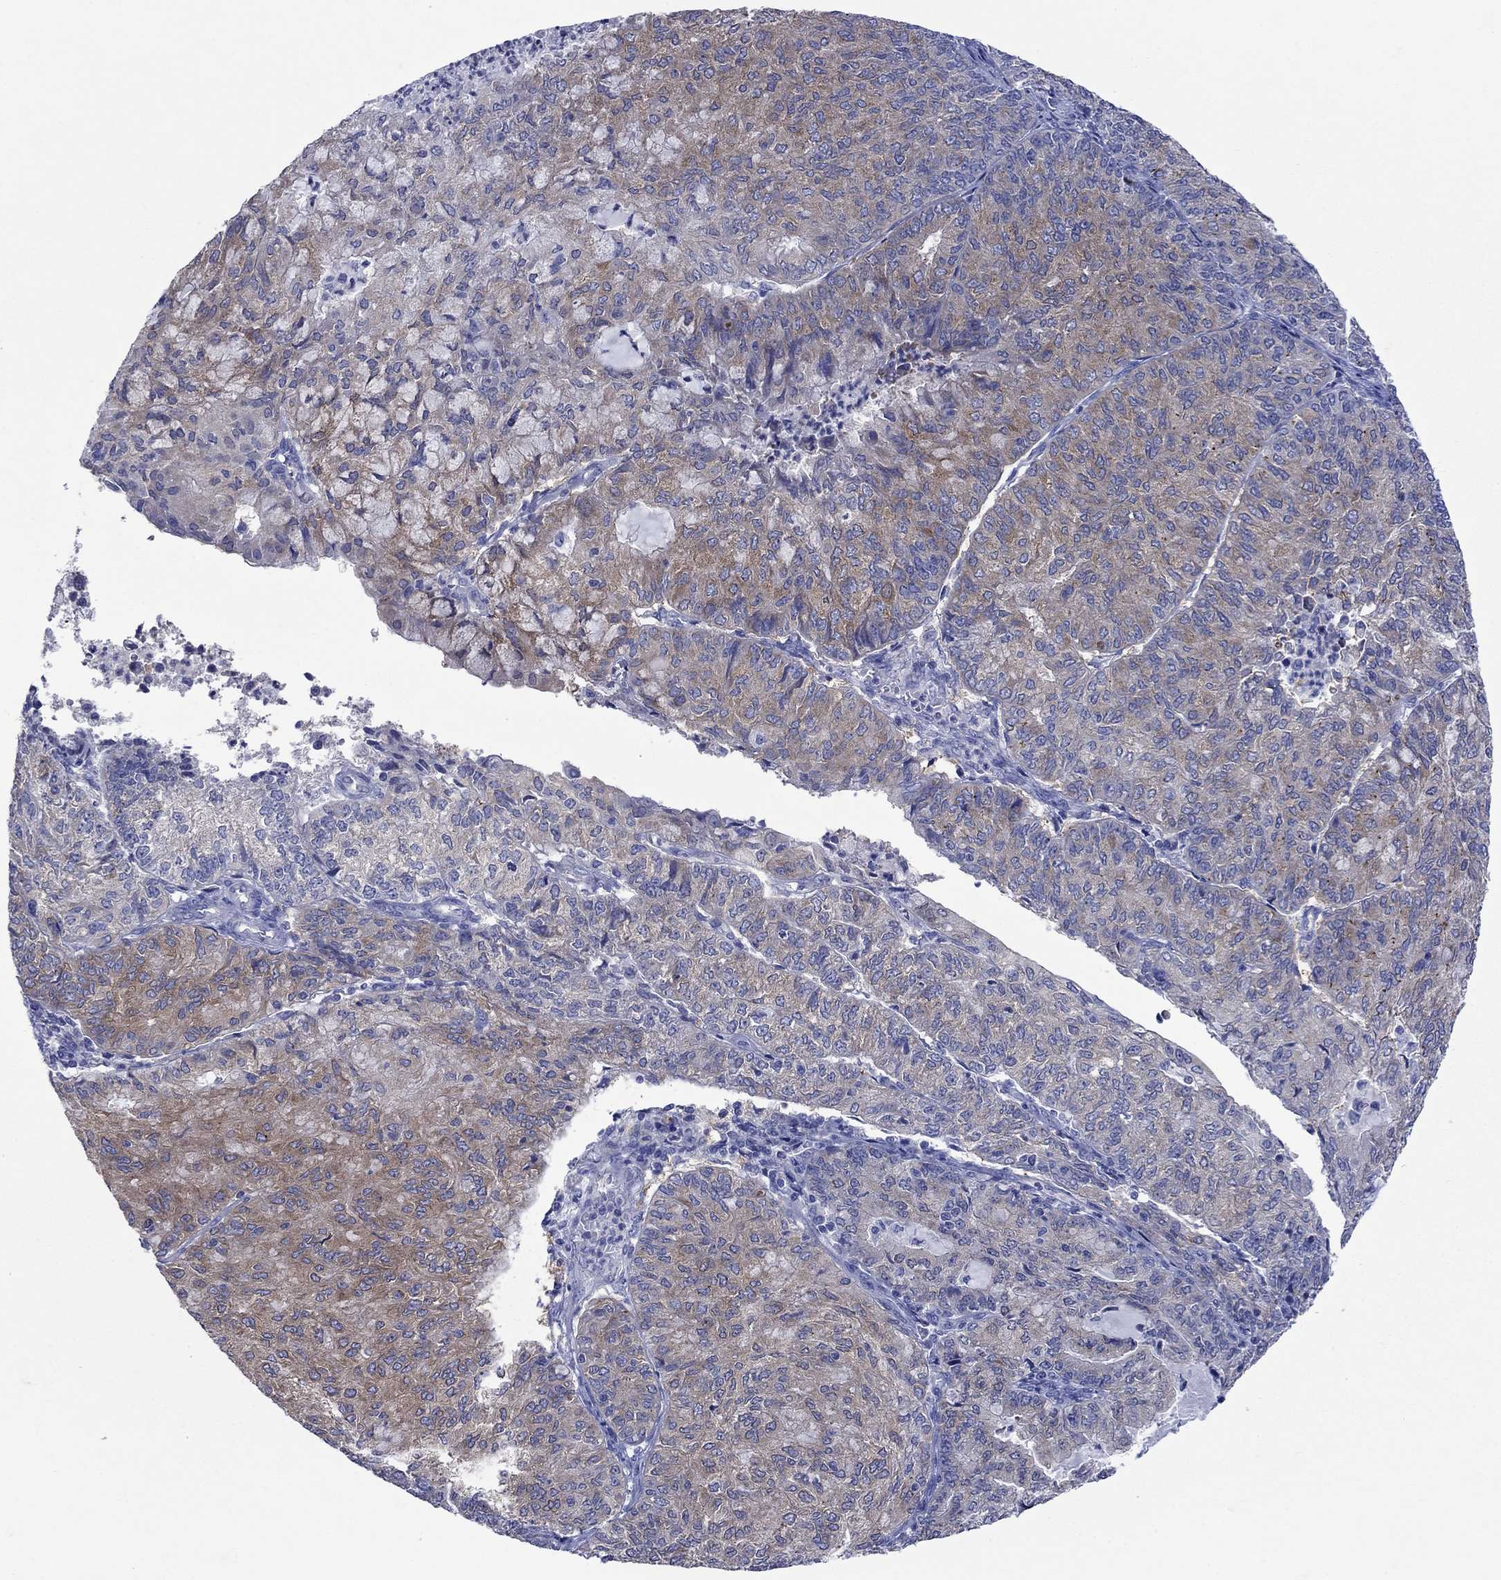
{"staining": {"intensity": "moderate", "quantity": "<25%", "location": "cytoplasmic/membranous"}, "tissue": "endometrial cancer", "cell_type": "Tumor cells", "image_type": "cancer", "snomed": [{"axis": "morphology", "description": "Adenocarcinoma, NOS"}, {"axis": "topography", "description": "Endometrium"}], "caption": "This is an image of IHC staining of adenocarcinoma (endometrial), which shows moderate positivity in the cytoplasmic/membranous of tumor cells.", "gene": "SULT2B1", "patient": {"sex": "female", "age": 82}}